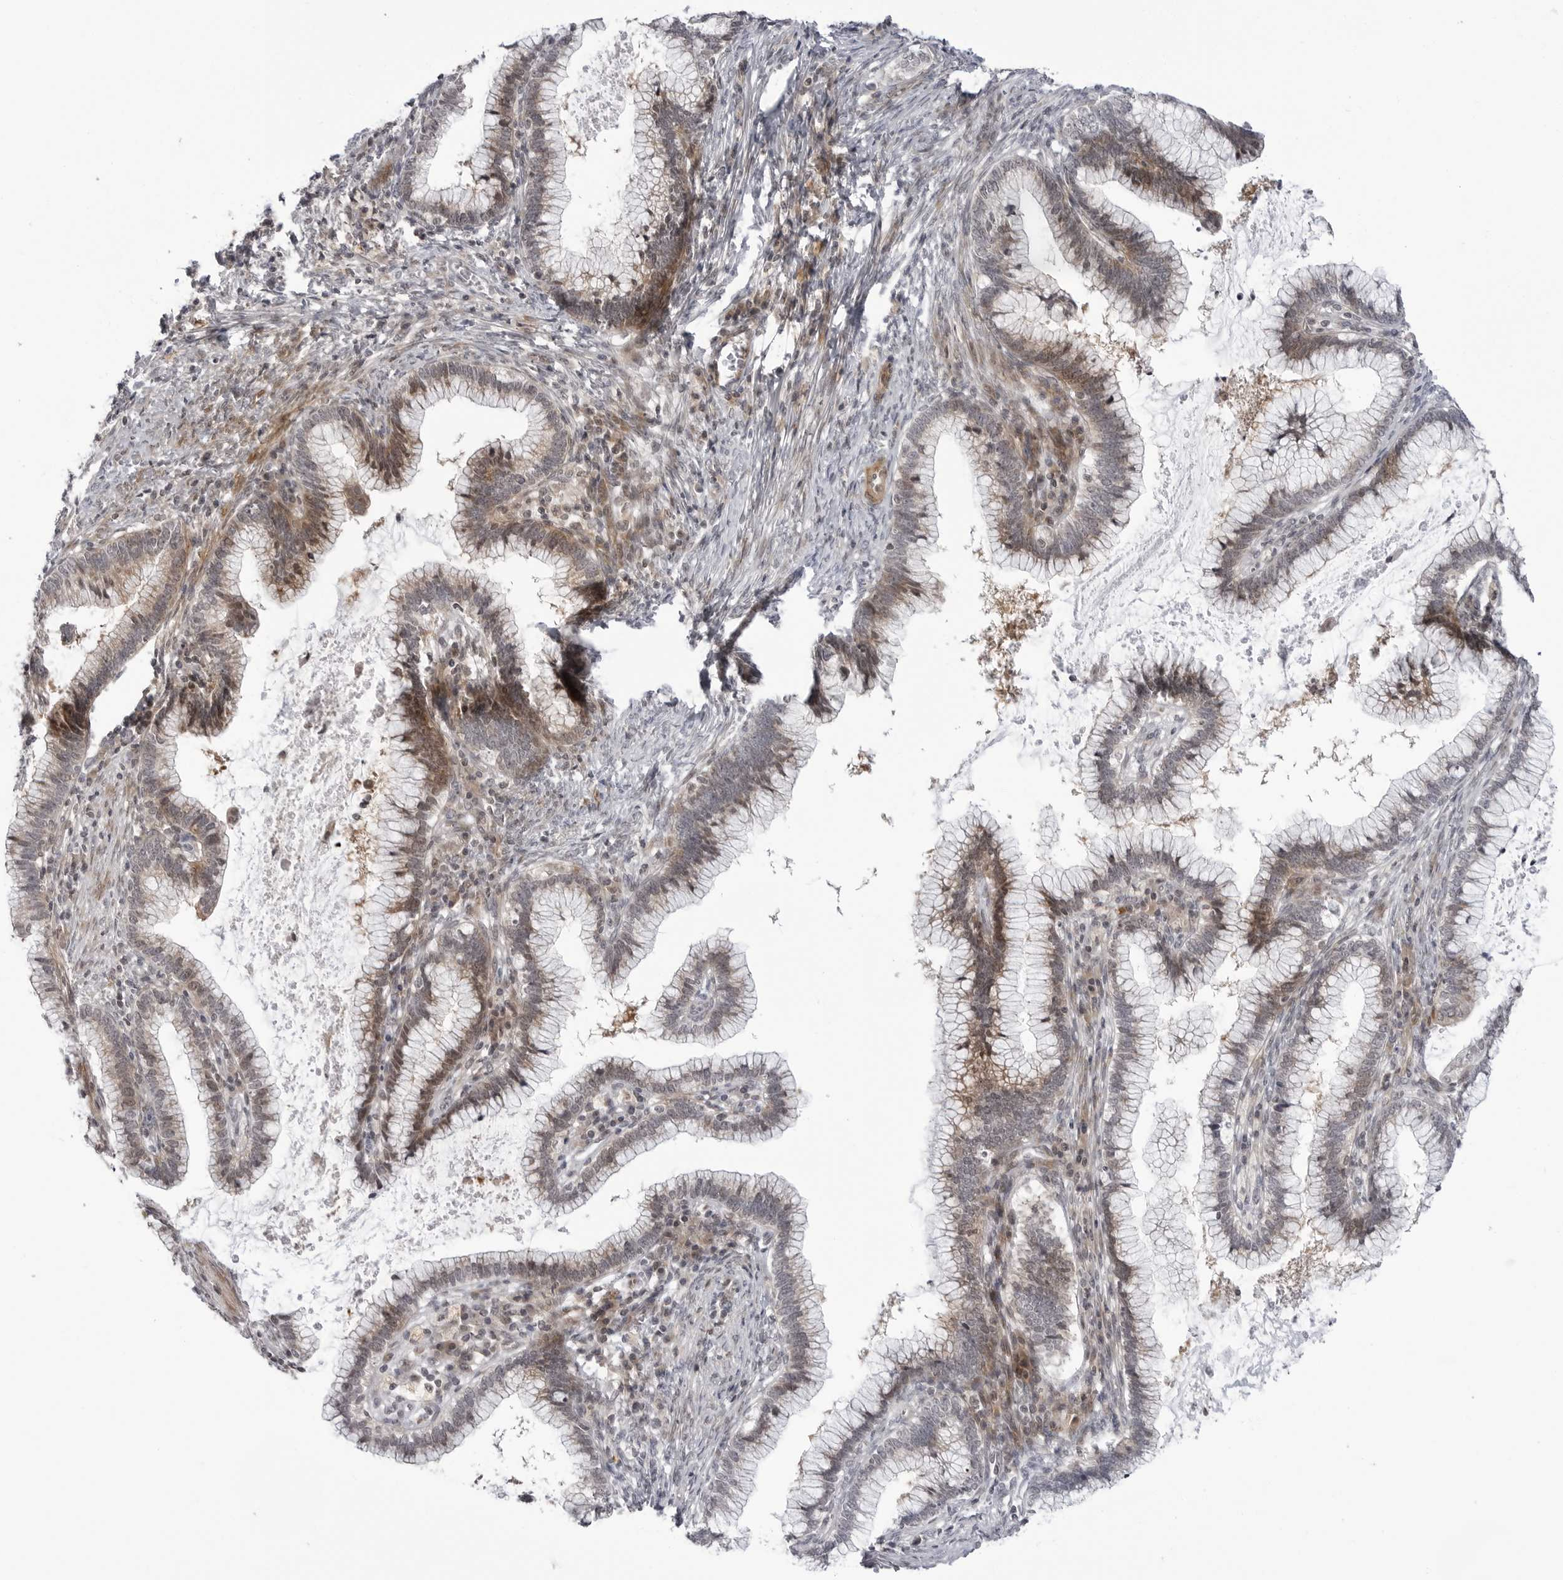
{"staining": {"intensity": "weak", "quantity": "25%-75%", "location": "cytoplasmic/membranous"}, "tissue": "cervical cancer", "cell_type": "Tumor cells", "image_type": "cancer", "snomed": [{"axis": "morphology", "description": "Adenocarcinoma, NOS"}, {"axis": "topography", "description": "Cervix"}], "caption": "Weak cytoplasmic/membranous protein staining is present in approximately 25%-75% of tumor cells in cervical cancer (adenocarcinoma).", "gene": "ADAMTS5", "patient": {"sex": "female", "age": 36}}